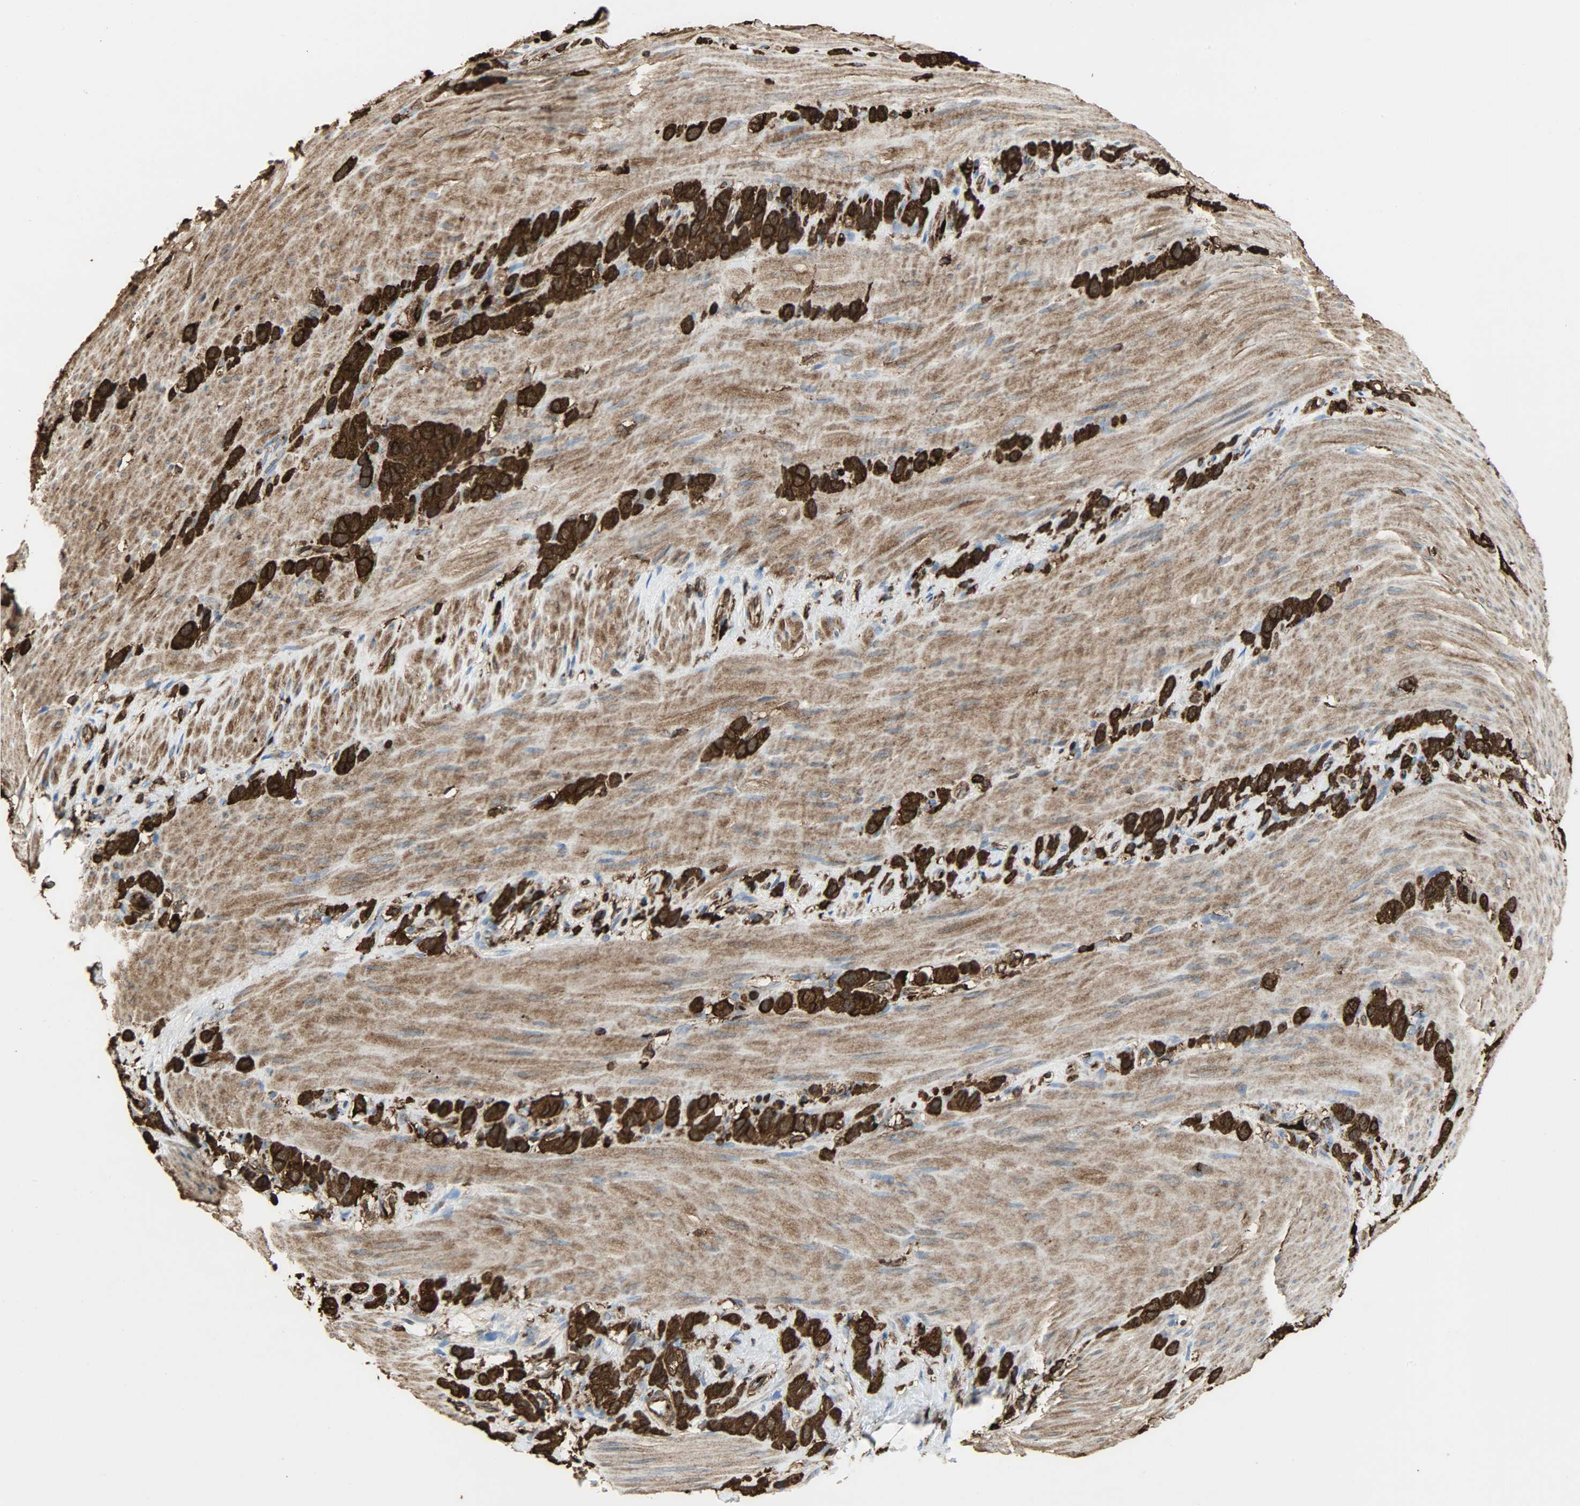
{"staining": {"intensity": "strong", "quantity": ">75%", "location": "cytoplasmic/membranous,nuclear"}, "tissue": "stomach cancer", "cell_type": "Tumor cells", "image_type": "cancer", "snomed": [{"axis": "morphology", "description": "Normal tissue, NOS"}, {"axis": "morphology", "description": "Adenocarcinoma, NOS"}, {"axis": "morphology", "description": "Adenocarcinoma, High grade"}, {"axis": "topography", "description": "Stomach, upper"}, {"axis": "topography", "description": "Stomach"}], "caption": "Tumor cells demonstrate strong cytoplasmic/membranous and nuclear positivity in approximately >75% of cells in stomach cancer (high-grade adenocarcinoma). (Brightfield microscopy of DAB IHC at high magnification).", "gene": "VASP", "patient": {"sex": "female", "age": 65}}